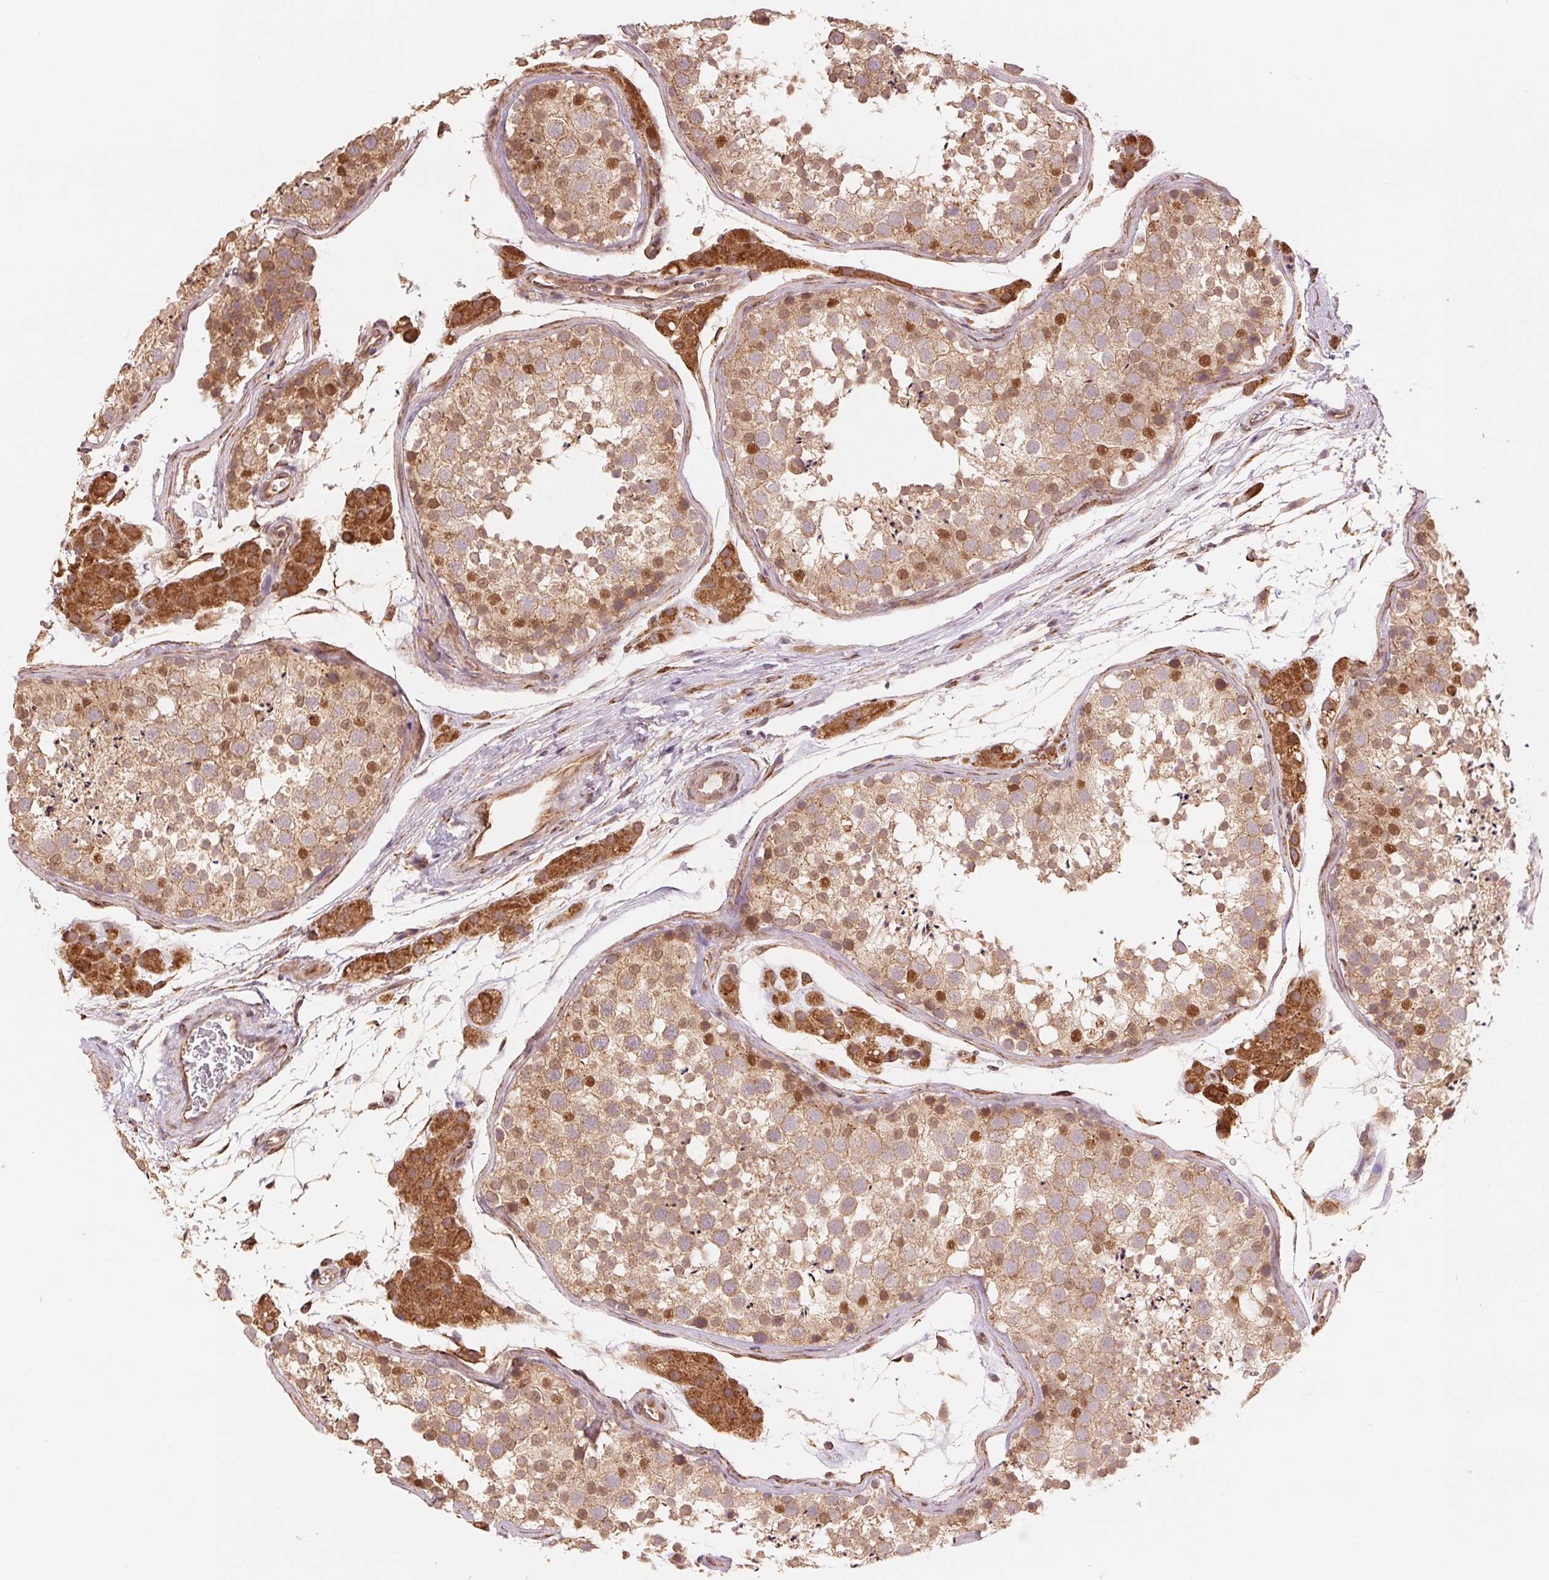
{"staining": {"intensity": "moderate", "quantity": ">75%", "location": "cytoplasmic/membranous"}, "tissue": "testis", "cell_type": "Cells in seminiferous ducts", "image_type": "normal", "snomed": [{"axis": "morphology", "description": "Normal tissue, NOS"}, {"axis": "topography", "description": "Testis"}], "caption": "Testis stained with DAB immunohistochemistry displays medium levels of moderate cytoplasmic/membranous positivity in about >75% of cells in seminiferous ducts.", "gene": "SLC20A1", "patient": {"sex": "male", "age": 41}}